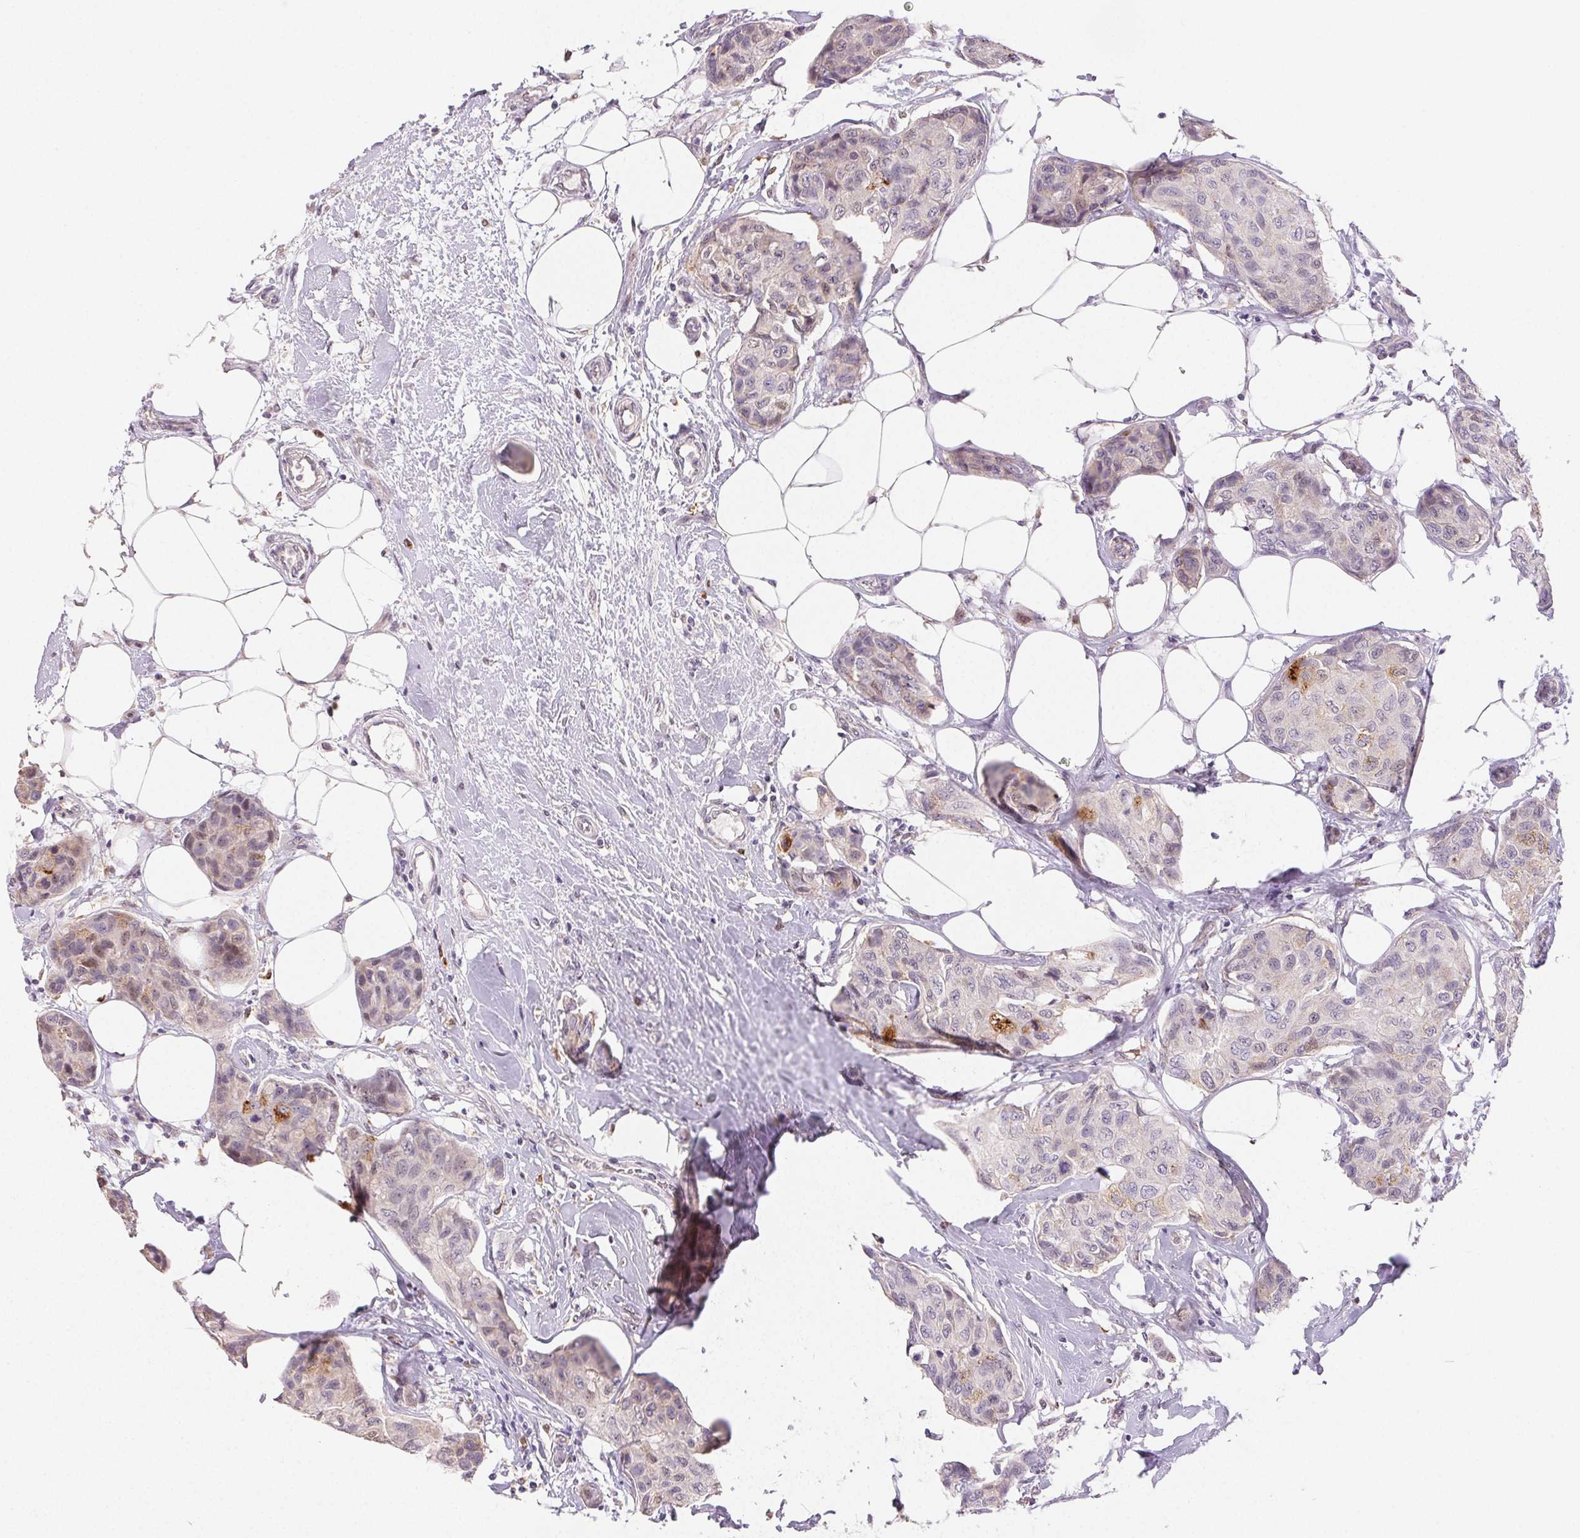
{"staining": {"intensity": "moderate", "quantity": "<25%", "location": "cytoplasmic/membranous"}, "tissue": "breast cancer", "cell_type": "Tumor cells", "image_type": "cancer", "snomed": [{"axis": "morphology", "description": "Duct carcinoma"}, {"axis": "topography", "description": "Breast"}], "caption": "Breast cancer tissue reveals moderate cytoplasmic/membranous positivity in about <25% of tumor cells", "gene": "RPGRIP1", "patient": {"sex": "female", "age": 80}}